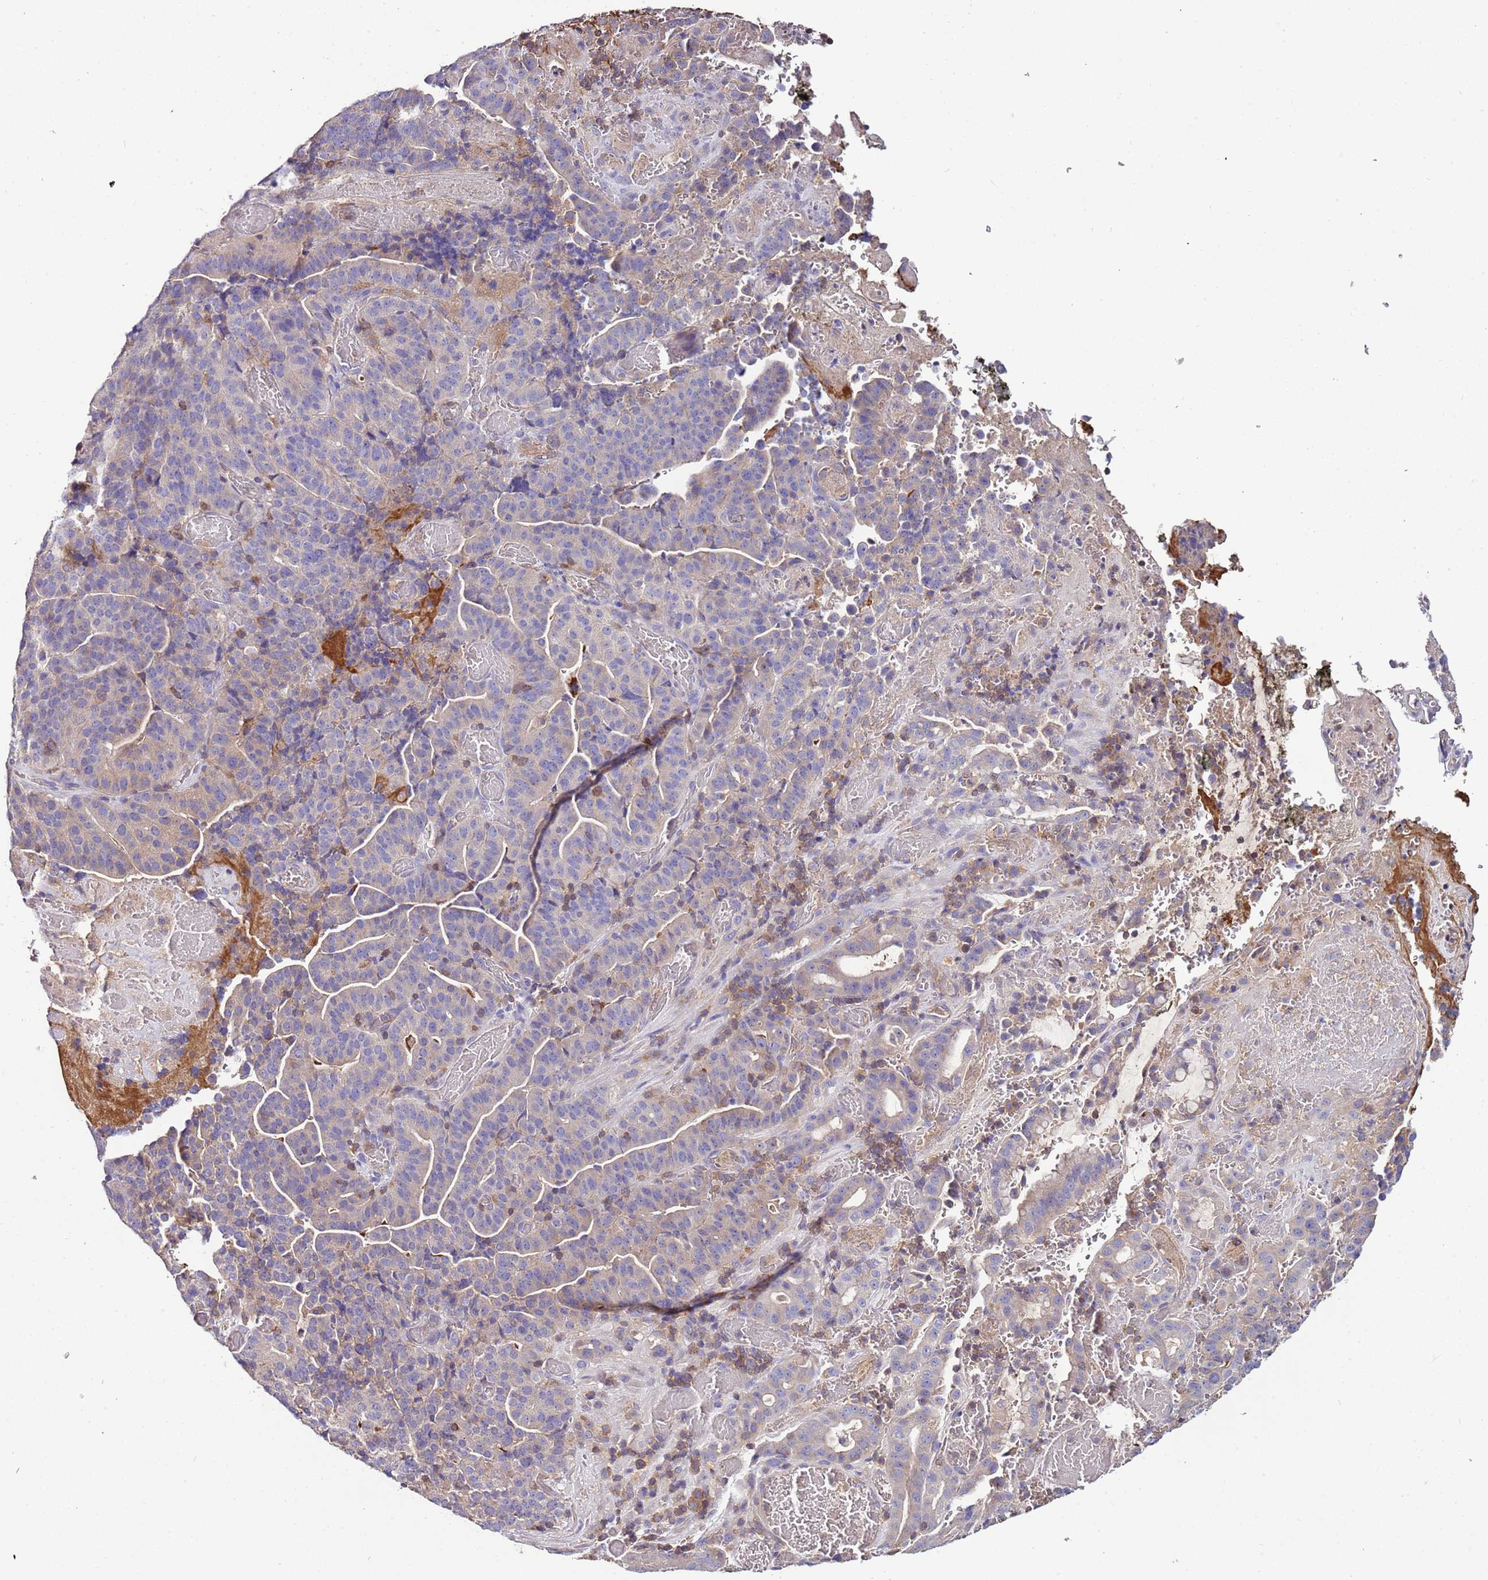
{"staining": {"intensity": "negative", "quantity": "none", "location": "none"}, "tissue": "stomach cancer", "cell_type": "Tumor cells", "image_type": "cancer", "snomed": [{"axis": "morphology", "description": "Adenocarcinoma, NOS"}, {"axis": "topography", "description": "Stomach"}], "caption": "Immunohistochemistry micrograph of neoplastic tissue: human stomach cancer (adenocarcinoma) stained with DAB exhibits no significant protein expression in tumor cells.", "gene": "IGIP", "patient": {"sex": "male", "age": 48}}